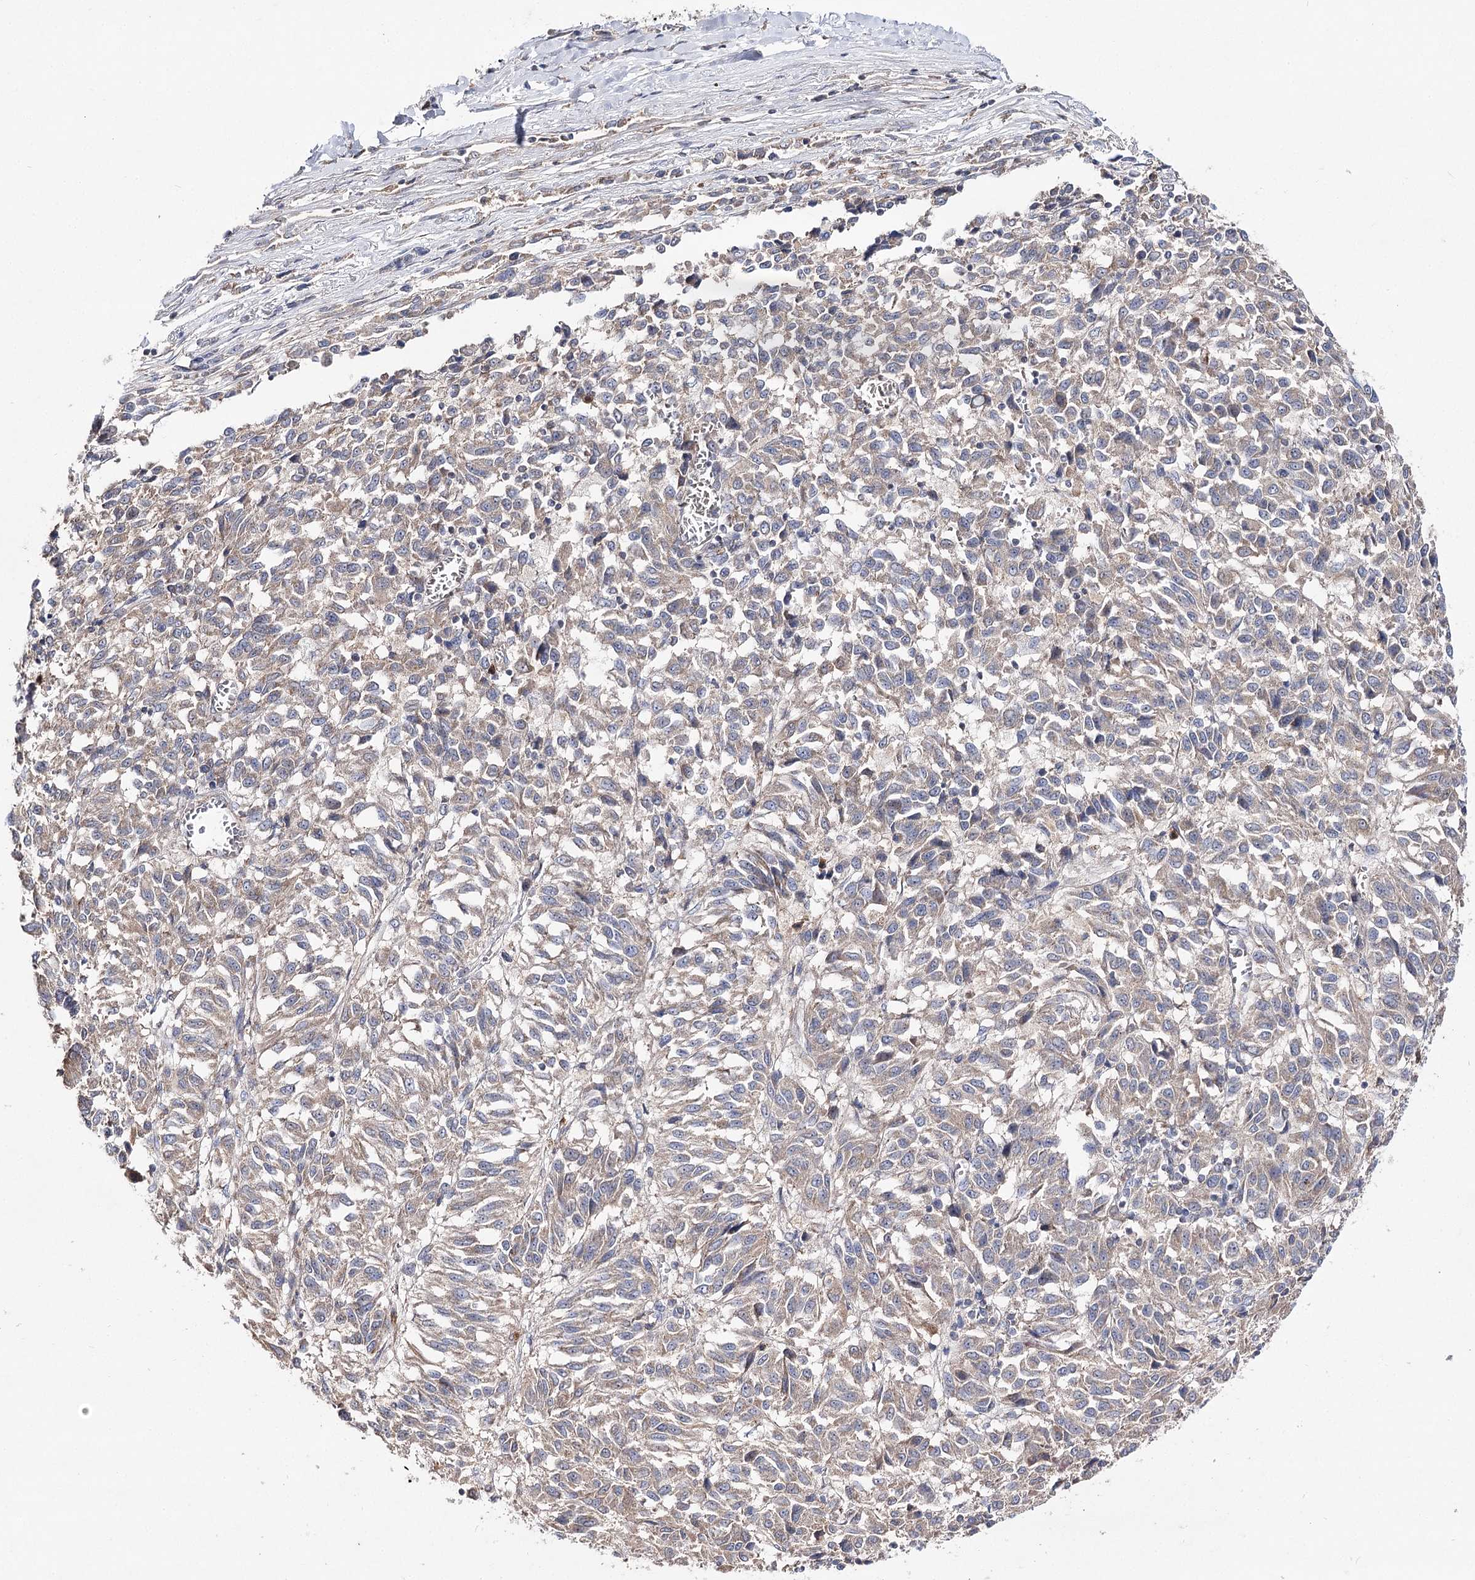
{"staining": {"intensity": "weak", "quantity": "25%-75%", "location": "cytoplasmic/membranous"}, "tissue": "melanoma", "cell_type": "Tumor cells", "image_type": "cancer", "snomed": [{"axis": "morphology", "description": "Malignant melanoma, Metastatic site"}, {"axis": "topography", "description": "Lung"}], "caption": "A brown stain shows weak cytoplasmic/membranous expression of a protein in human malignant melanoma (metastatic site) tumor cells. (Stains: DAB in brown, nuclei in blue, Microscopy: brightfield microscopy at high magnification).", "gene": "AURKC", "patient": {"sex": "male", "age": 64}}